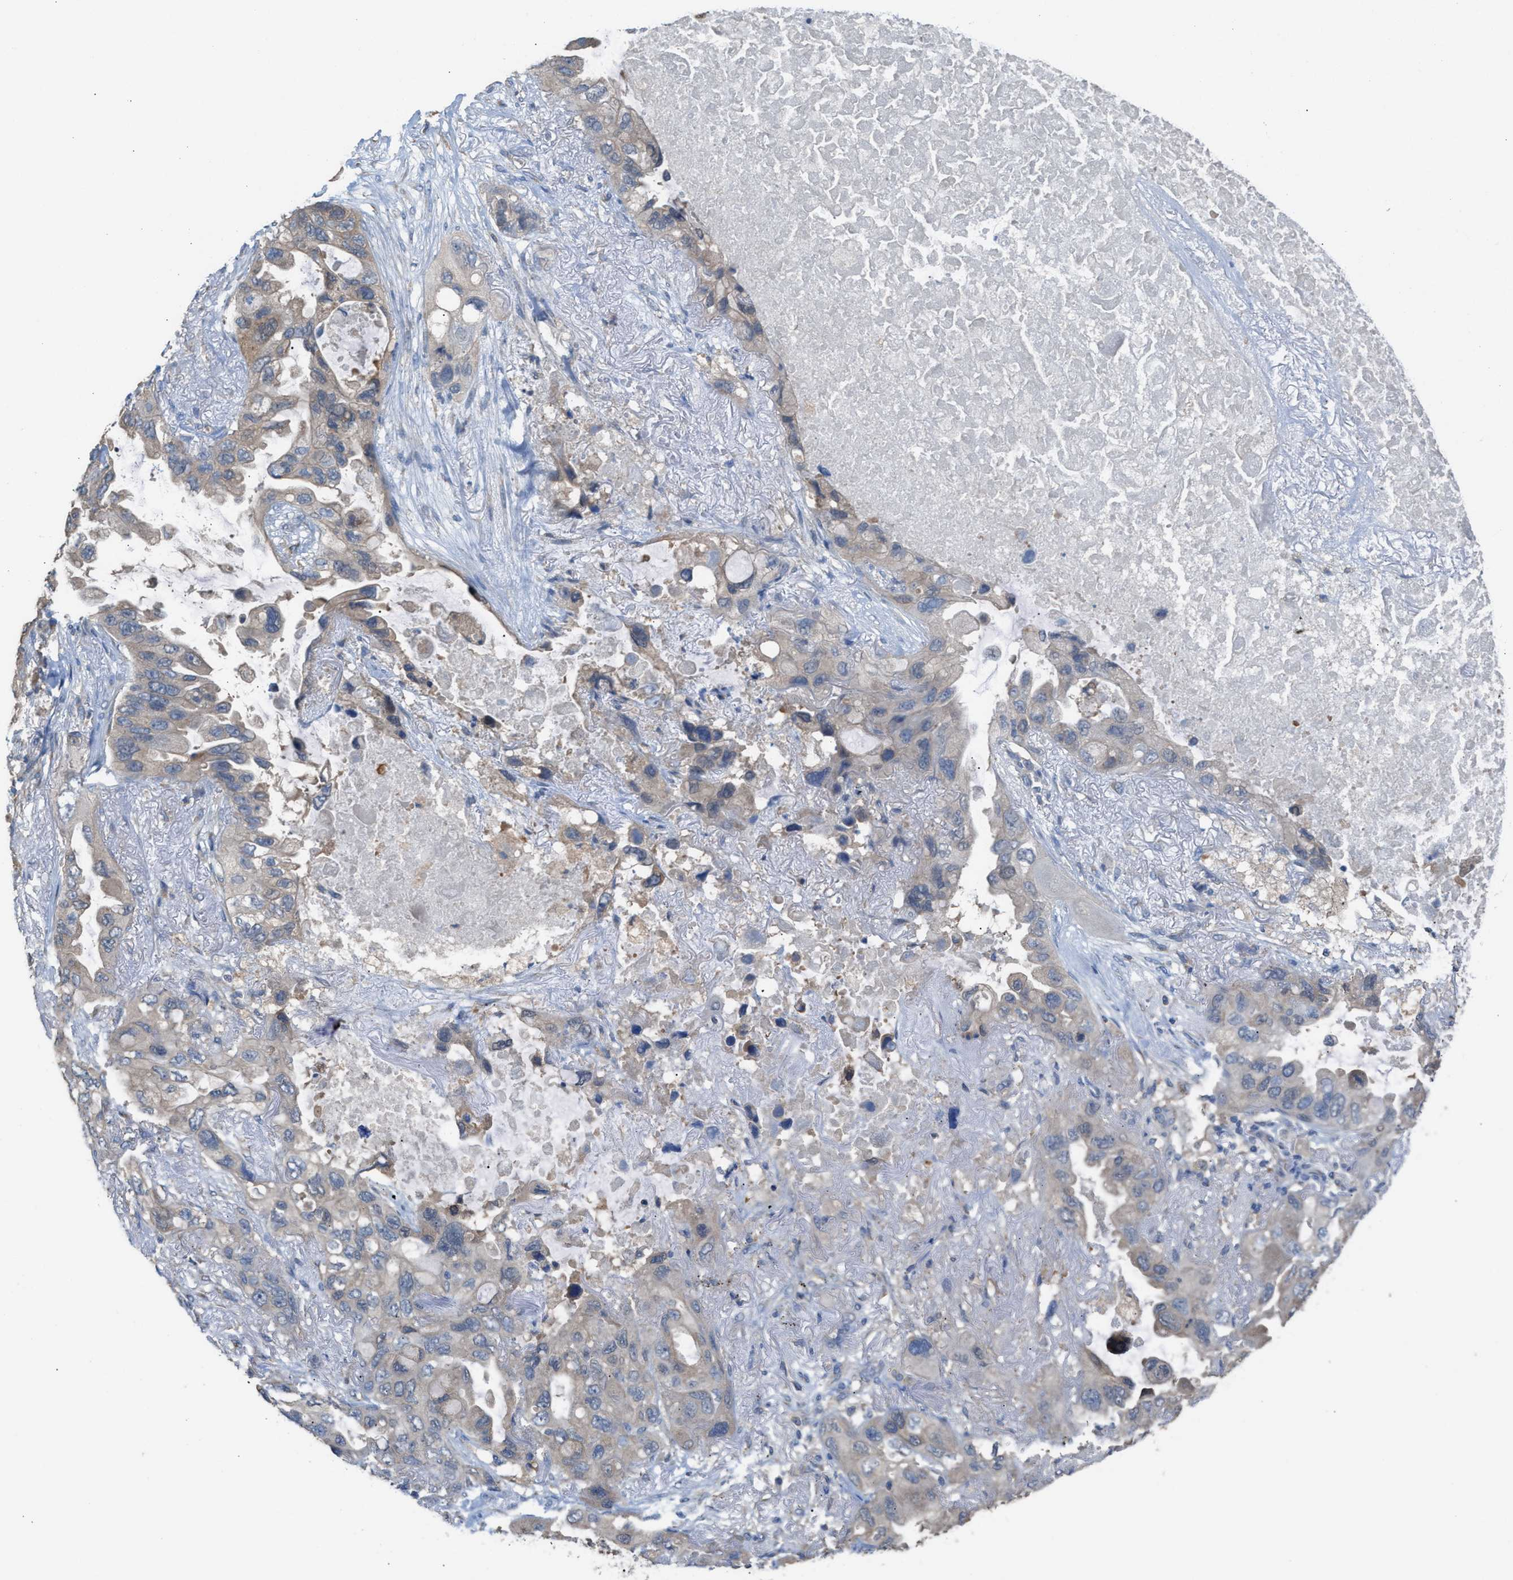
{"staining": {"intensity": "weak", "quantity": "<25%", "location": "cytoplasmic/membranous"}, "tissue": "lung cancer", "cell_type": "Tumor cells", "image_type": "cancer", "snomed": [{"axis": "morphology", "description": "Squamous cell carcinoma, NOS"}, {"axis": "topography", "description": "Lung"}], "caption": "DAB (3,3'-diaminobenzidine) immunohistochemical staining of lung cancer (squamous cell carcinoma) demonstrates no significant staining in tumor cells.", "gene": "NQO2", "patient": {"sex": "female", "age": 73}}